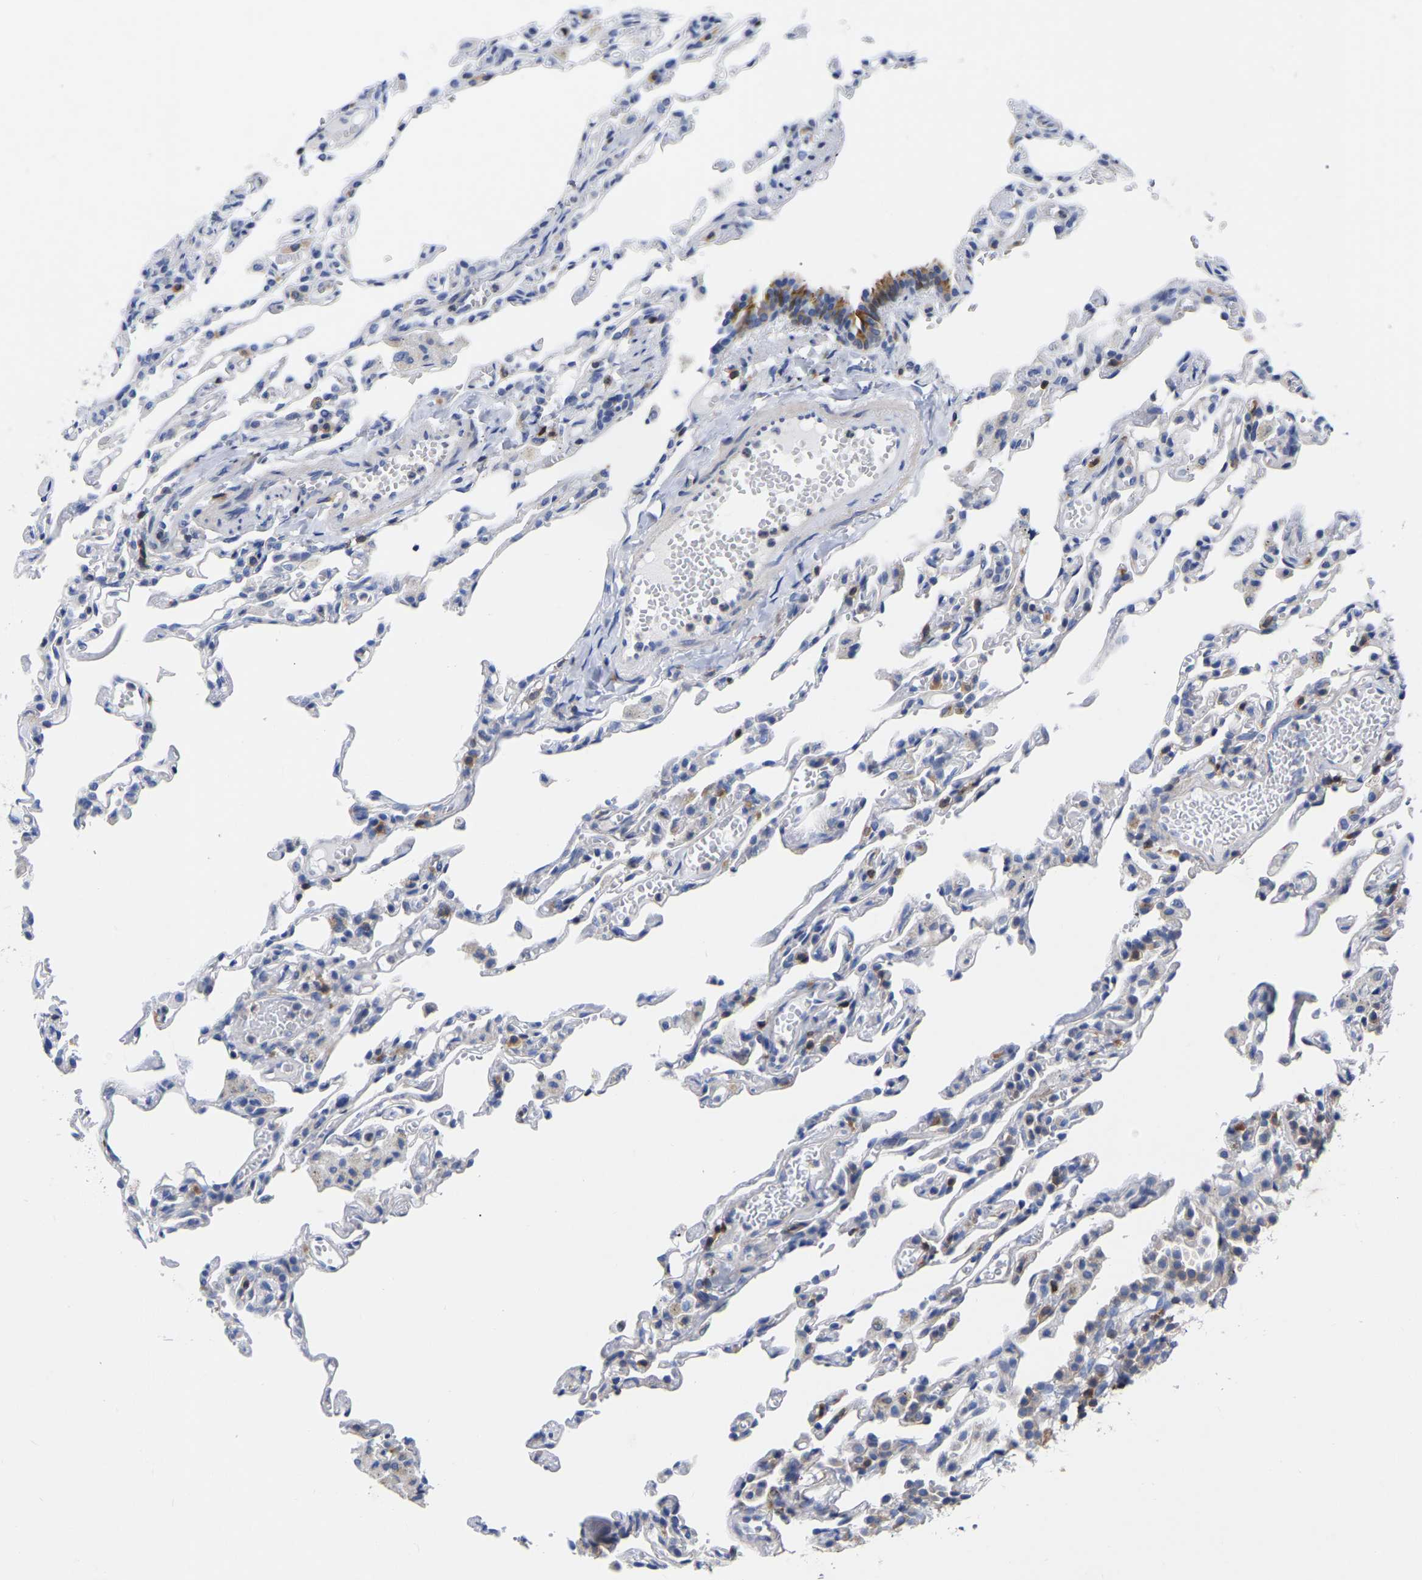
{"staining": {"intensity": "negative", "quantity": "none", "location": "none"}, "tissue": "lung", "cell_type": "Alveolar cells", "image_type": "normal", "snomed": [{"axis": "morphology", "description": "Normal tissue, NOS"}, {"axis": "topography", "description": "Lung"}], "caption": "Protein analysis of unremarkable lung demonstrates no significant expression in alveolar cells.", "gene": "PTPN7", "patient": {"sex": "male", "age": 21}}